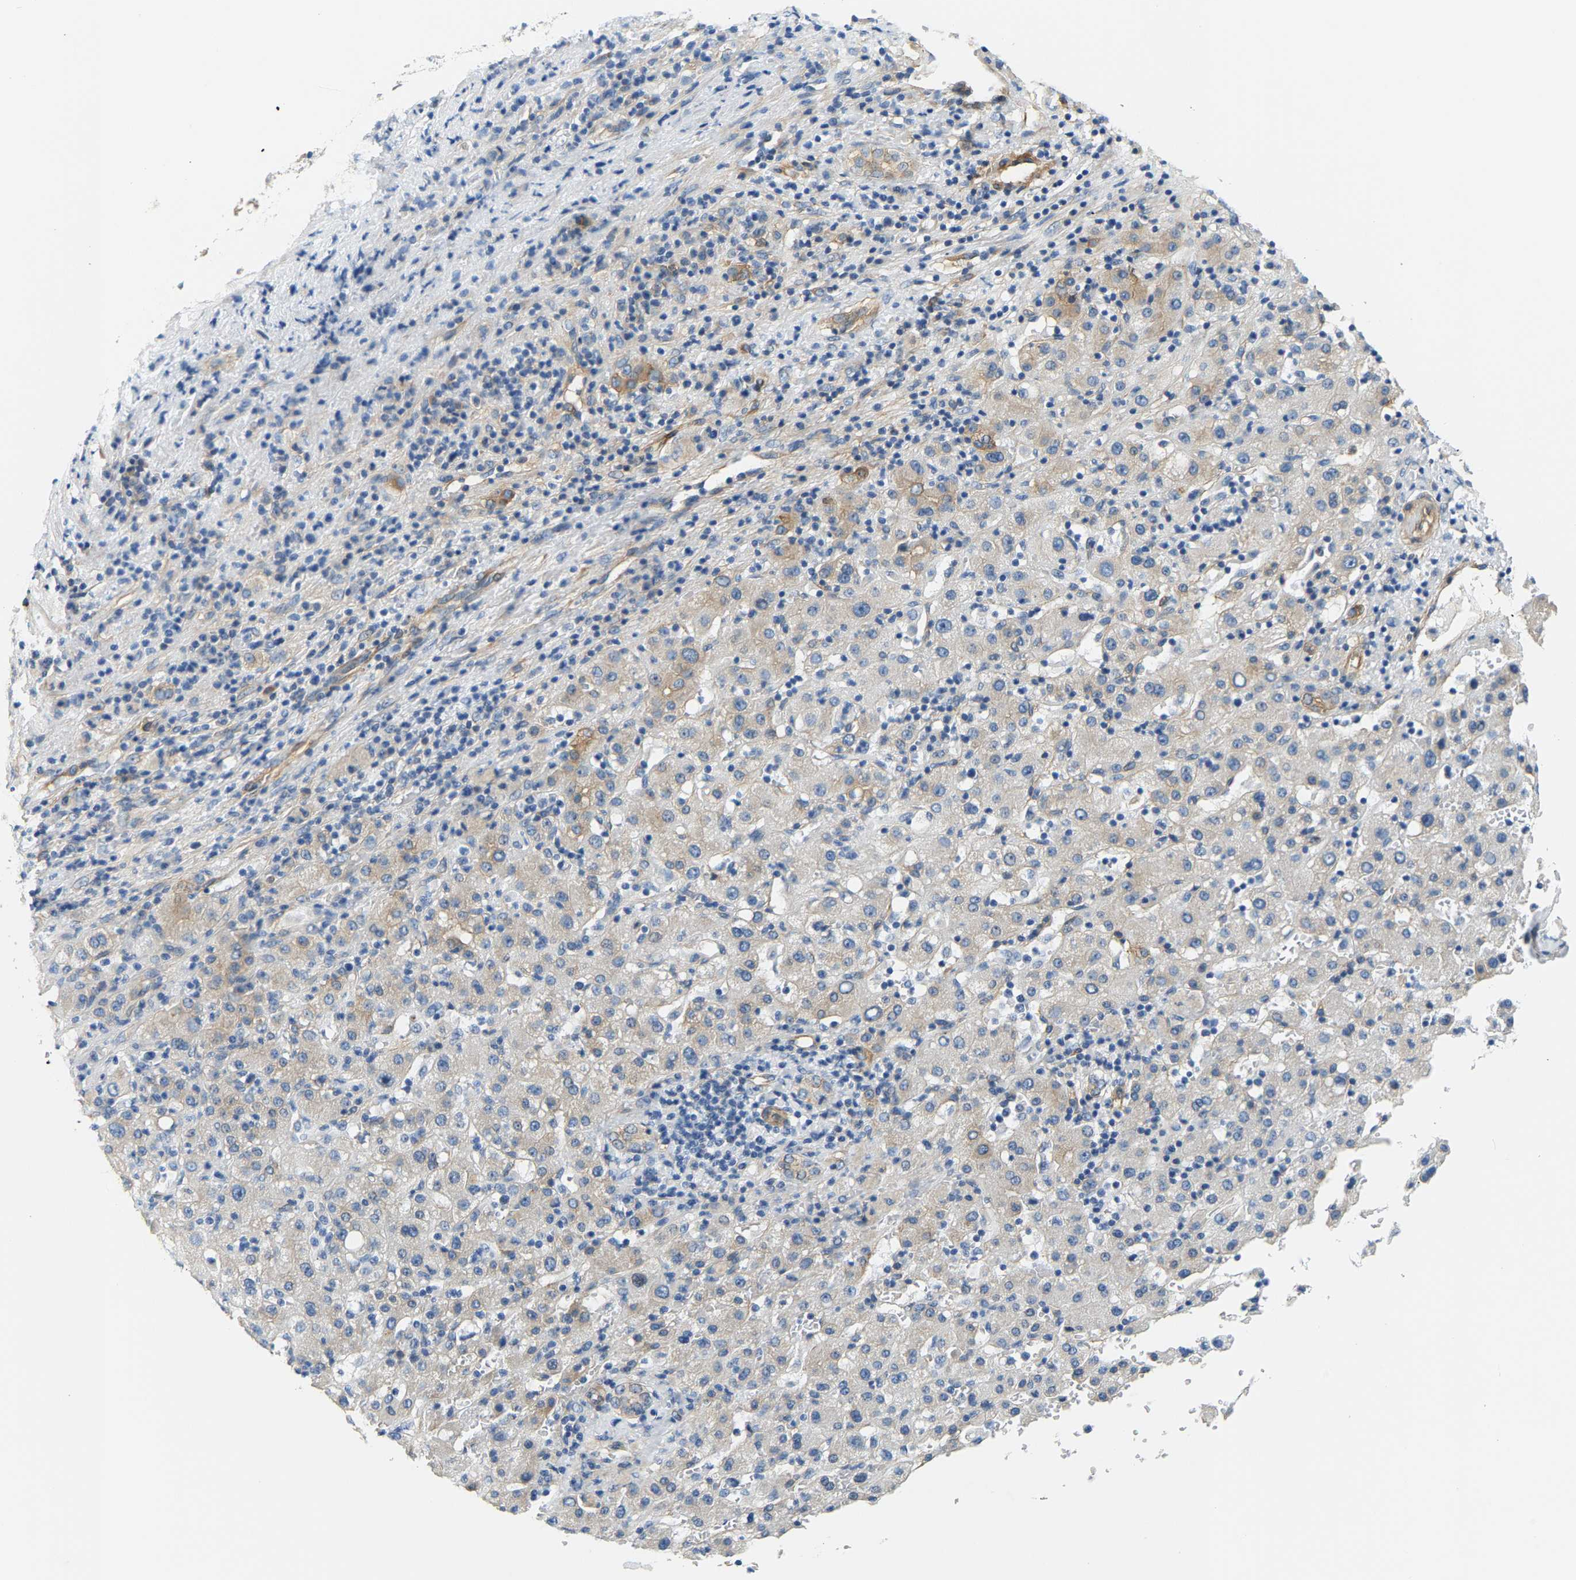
{"staining": {"intensity": "weak", "quantity": "25%-75%", "location": "cytoplasmic/membranous"}, "tissue": "liver cancer", "cell_type": "Tumor cells", "image_type": "cancer", "snomed": [{"axis": "morphology", "description": "Carcinoma, Hepatocellular, NOS"}, {"axis": "topography", "description": "Liver"}], "caption": "High-magnification brightfield microscopy of hepatocellular carcinoma (liver) stained with DAB (3,3'-diaminobenzidine) (brown) and counterstained with hematoxylin (blue). tumor cells exhibit weak cytoplasmic/membranous positivity is appreciated in about25%-75% of cells.", "gene": "PAWR", "patient": {"sex": "female", "age": 58}}